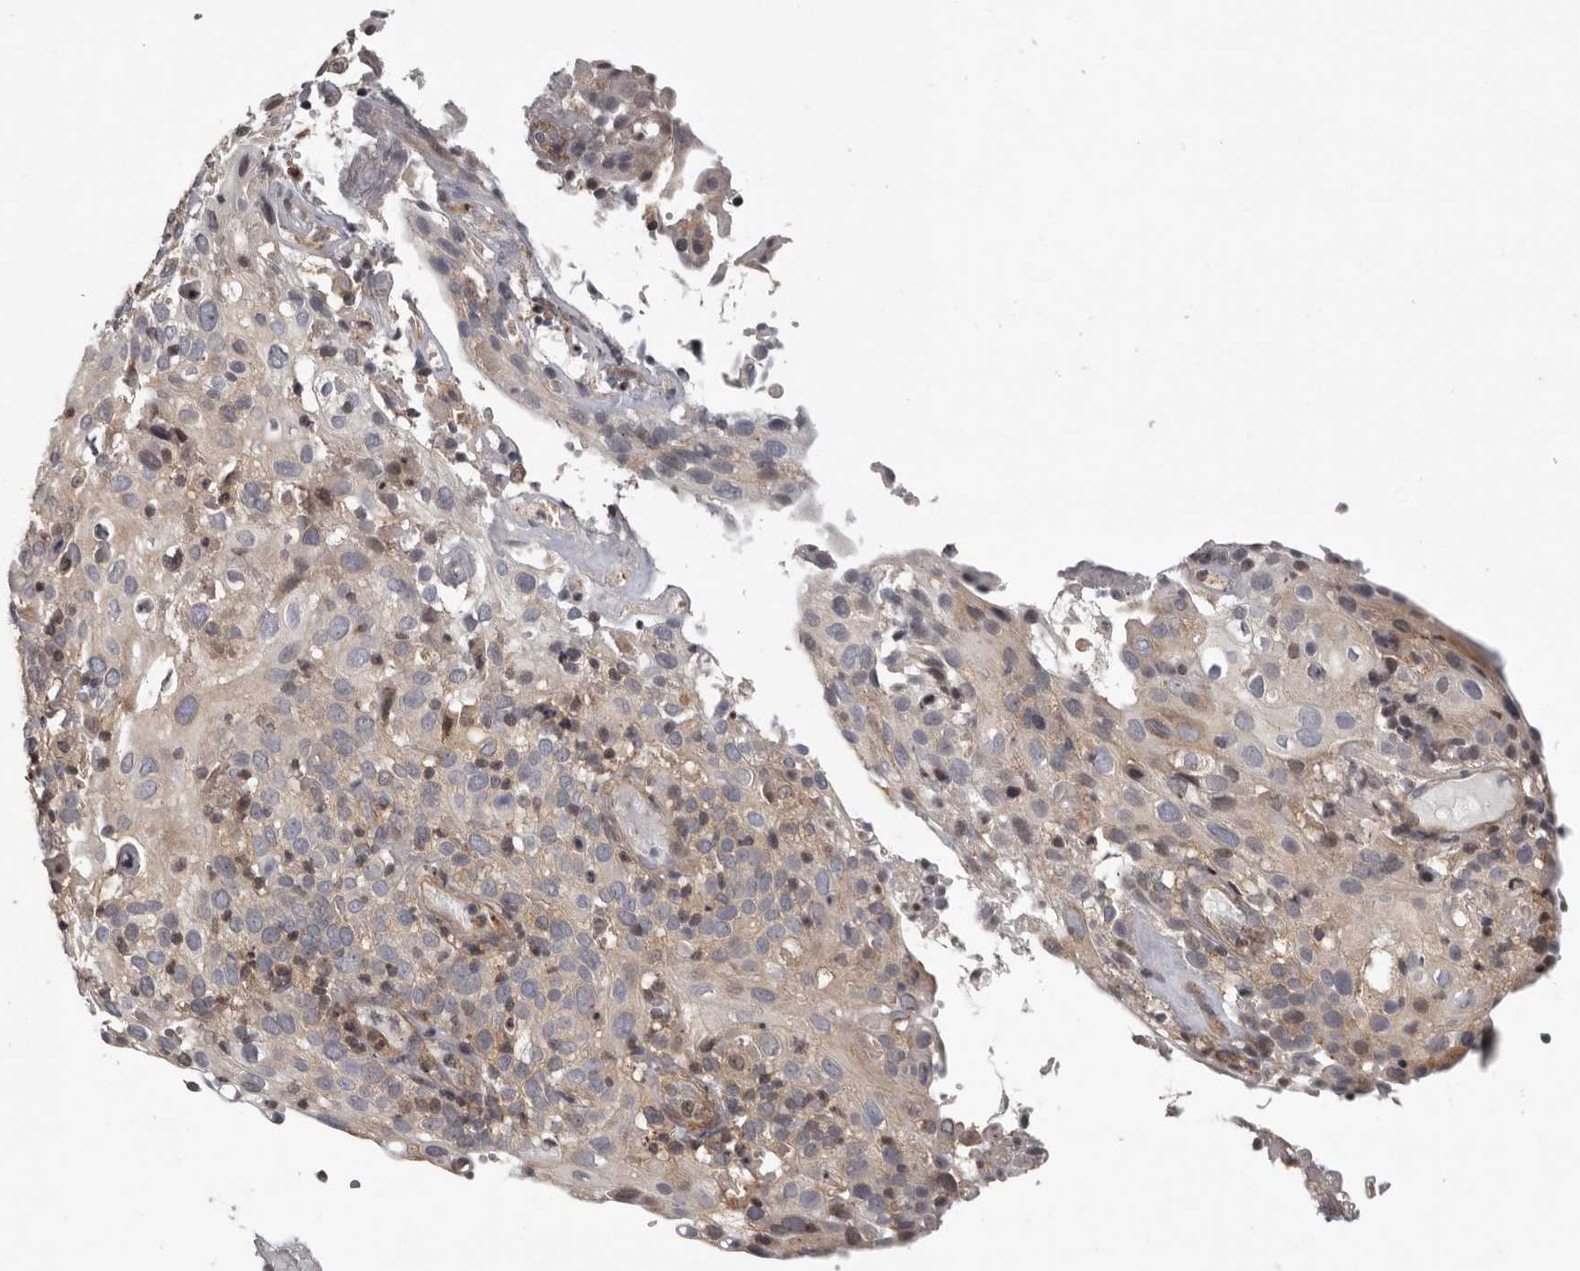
{"staining": {"intensity": "negative", "quantity": "none", "location": "none"}, "tissue": "cervical cancer", "cell_type": "Tumor cells", "image_type": "cancer", "snomed": [{"axis": "morphology", "description": "Squamous cell carcinoma, NOS"}, {"axis": "topography", "description": "Cervix"}], "caption": "High magnification brightfield microscopy of squamous cell carcinoma (cervical) stained with DAB (brown) and counterstained with hematoxylin (blue): tumor cells show no significant staining.", "gene": "FGFR4", "patient": {"sex": "female", "age": 74}}